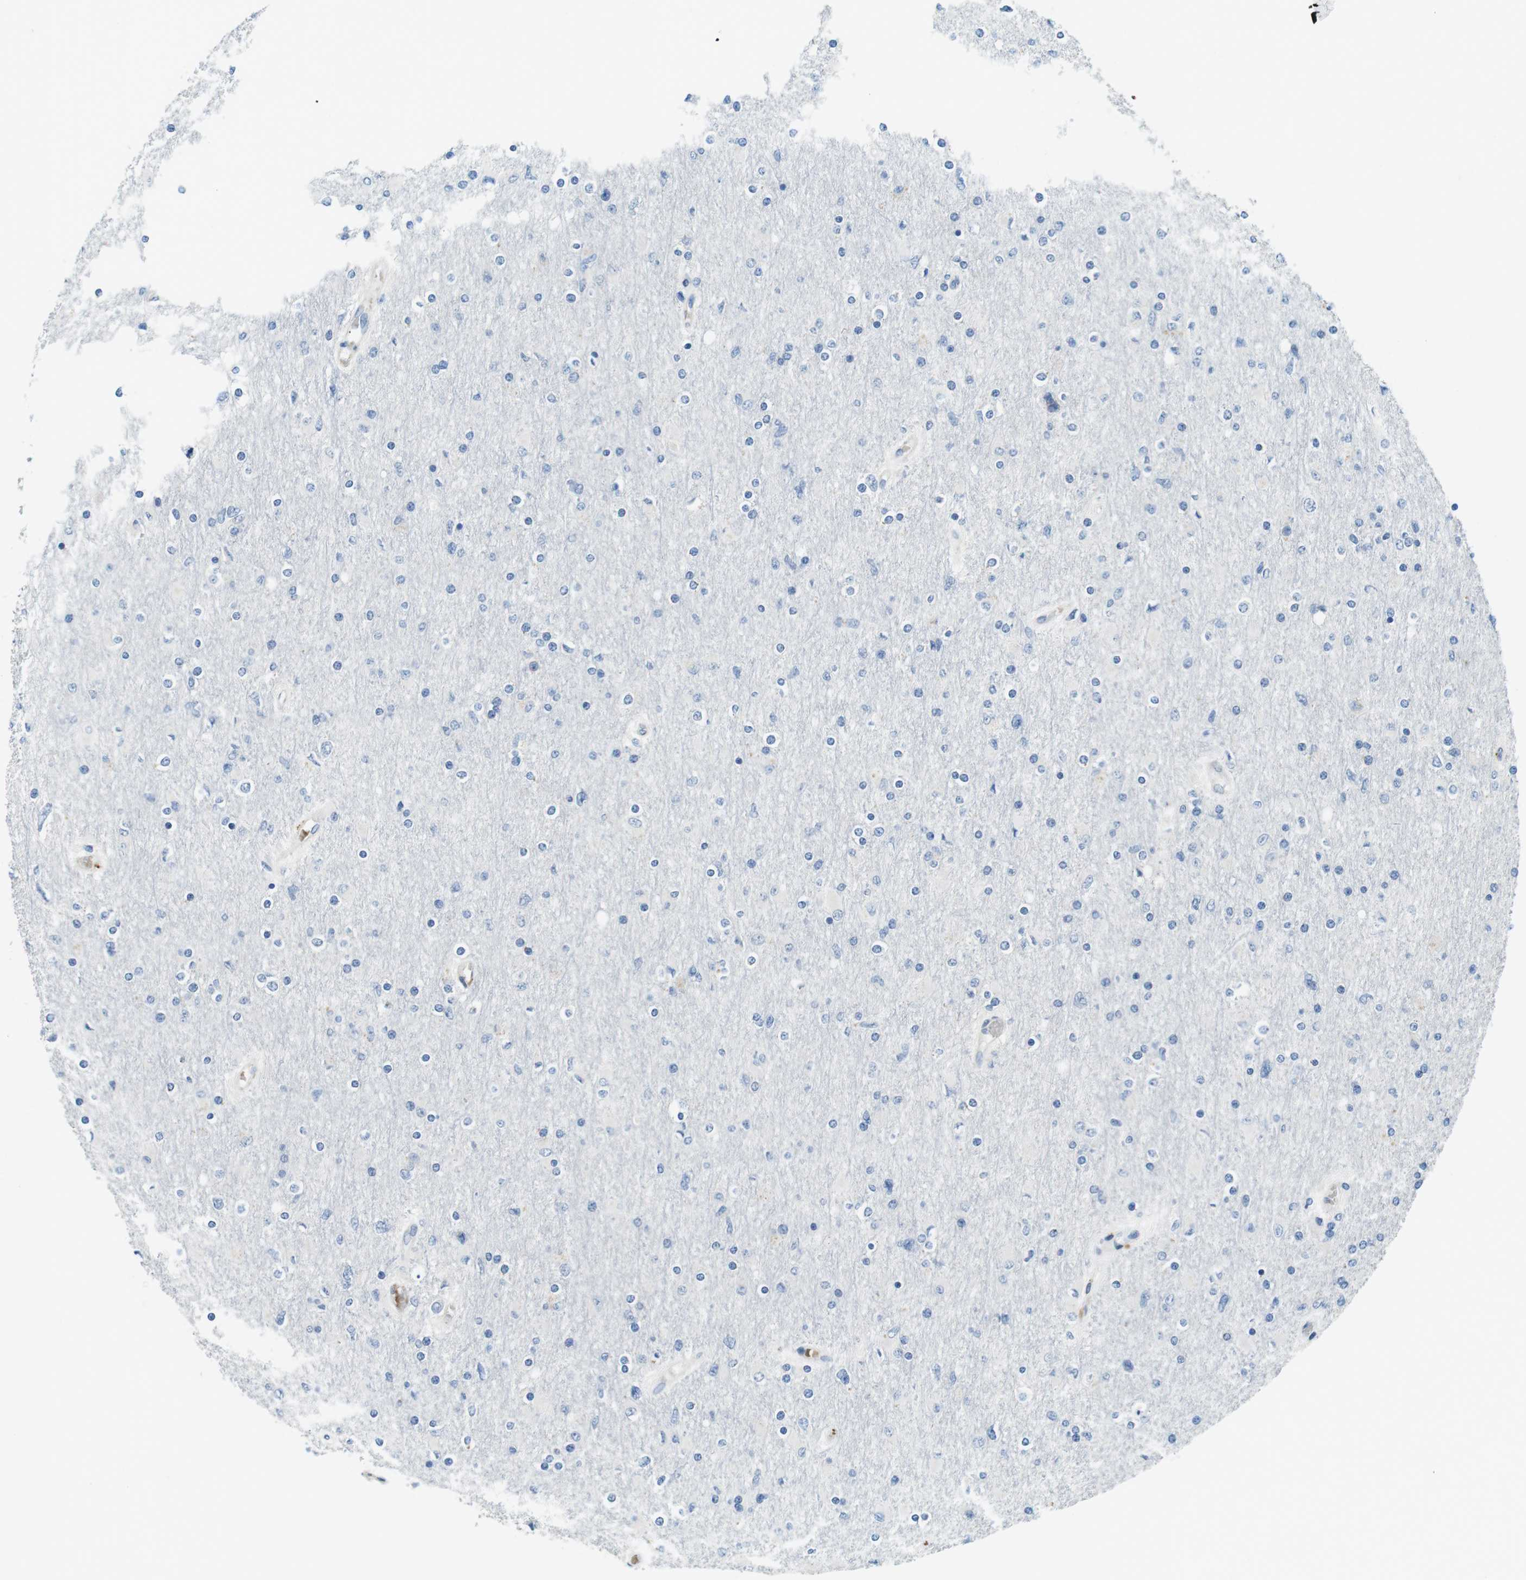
{"staining": {"intensity": "negative", "quantity": "none", "location": "none"}, "tissue": "glioma", "cell_type": "Tumor cells", "image_type": "cancer", "snomed": [{"axis": "morphology", "description": "Glioma, malignant, High grade"}, {"axis": "topography", "description": "Cerebral cortex"}], "caption": "Immunohistochemistry (IHC) micrograph of glioma stained for a protein (brown), which reveals no staining in tumor cells.", "gene": "WSCD1", "patient": {"sex": "female", "age": 36}}